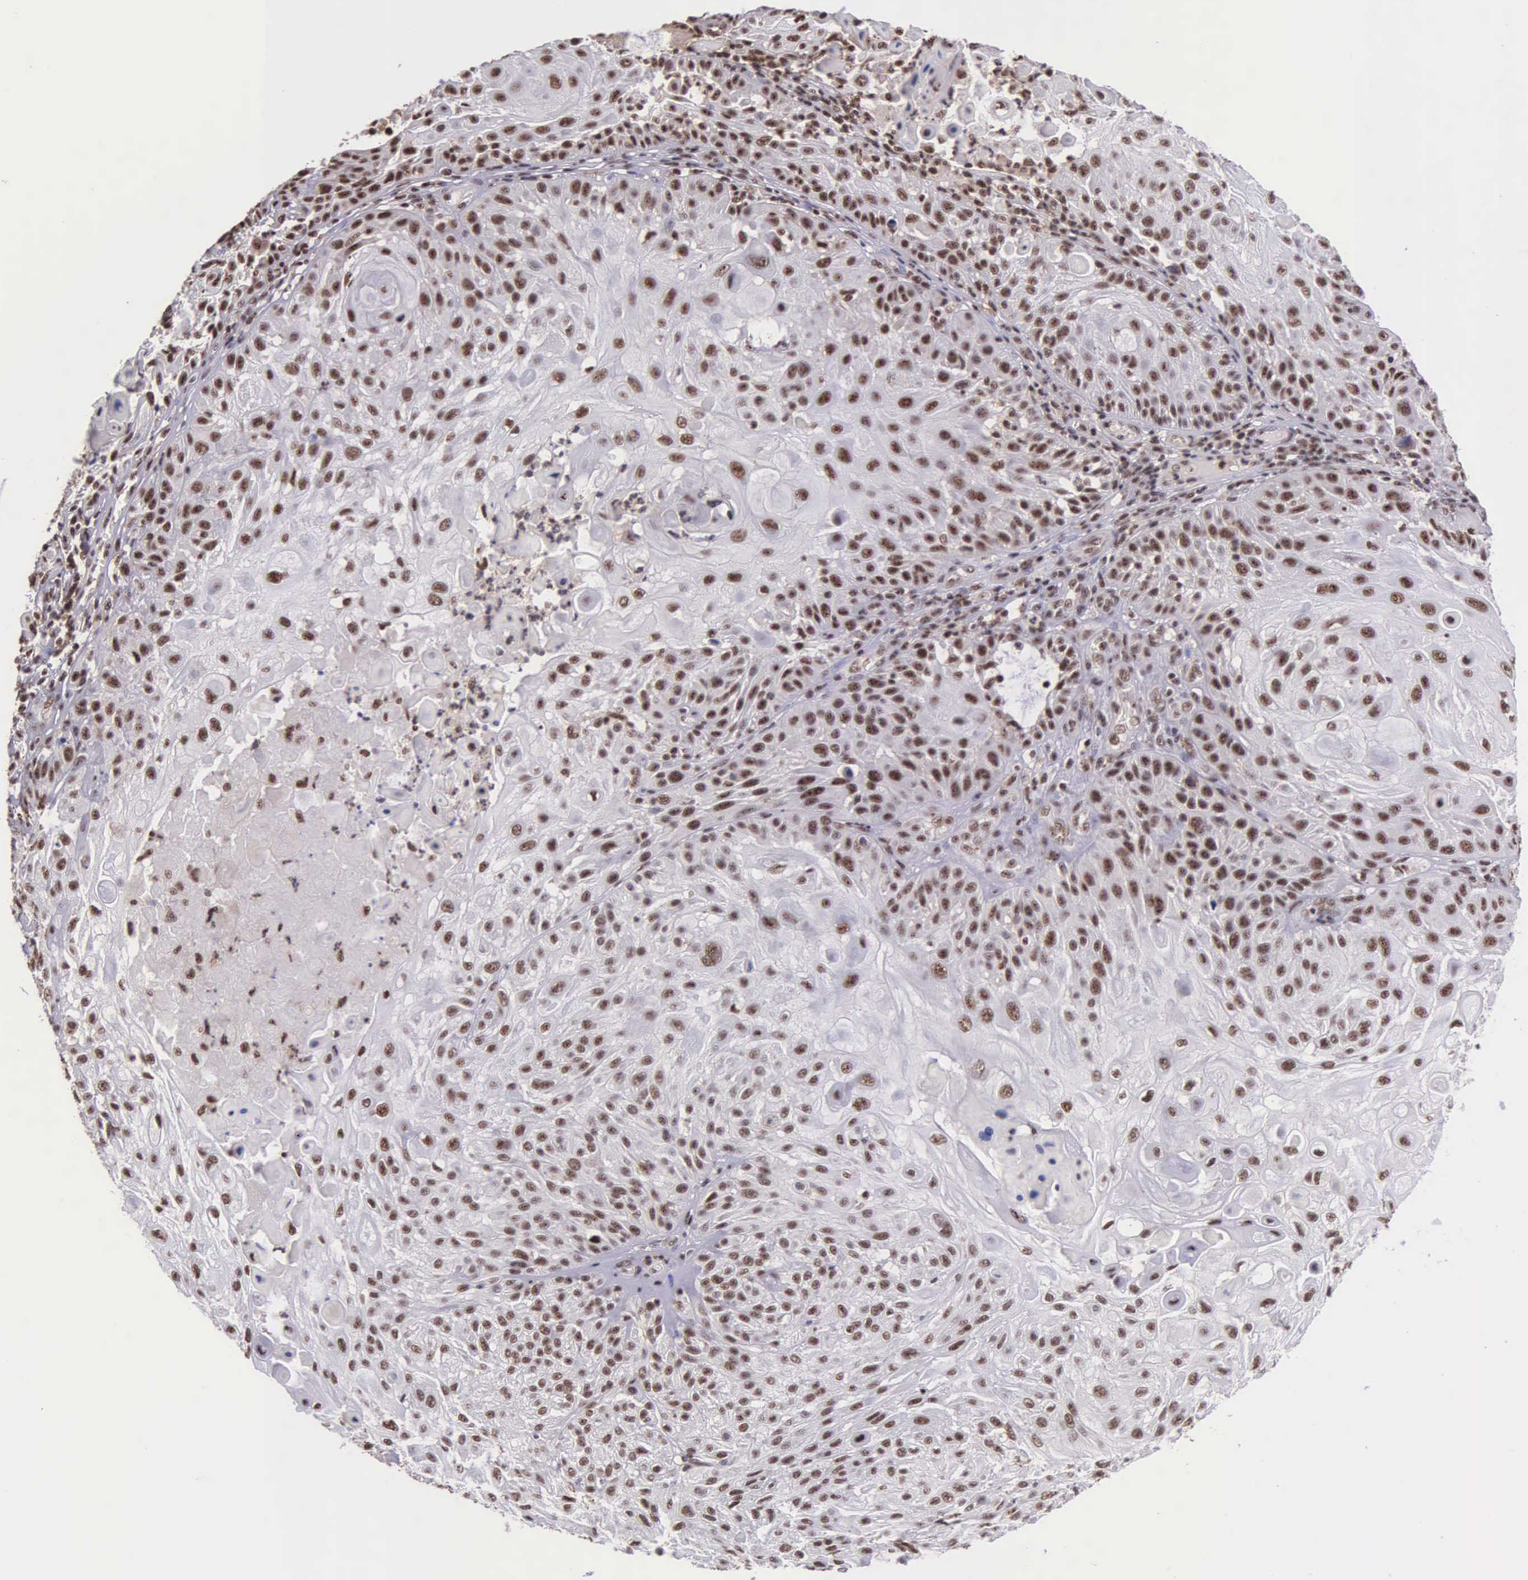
{"staining": {"intensity": "moderate", "quantity": ">75%", "location": "nuclear"}, "tissue": "skin cancer", "cell_type": "Tumor cells", "image_type": "cancer", "snomed": [{"axis": "morphology", "description": "Squamous cell carcinoma, NOS"}, {"axis": "topography", "description": "Skin"}], "caption": "Protein expression analysis of human skin cancer reveals moderate nuclear positivity in about >75% of tumor cells.", "gene": "FAM47A", "patient": {"sex": "female", "age": 89}}